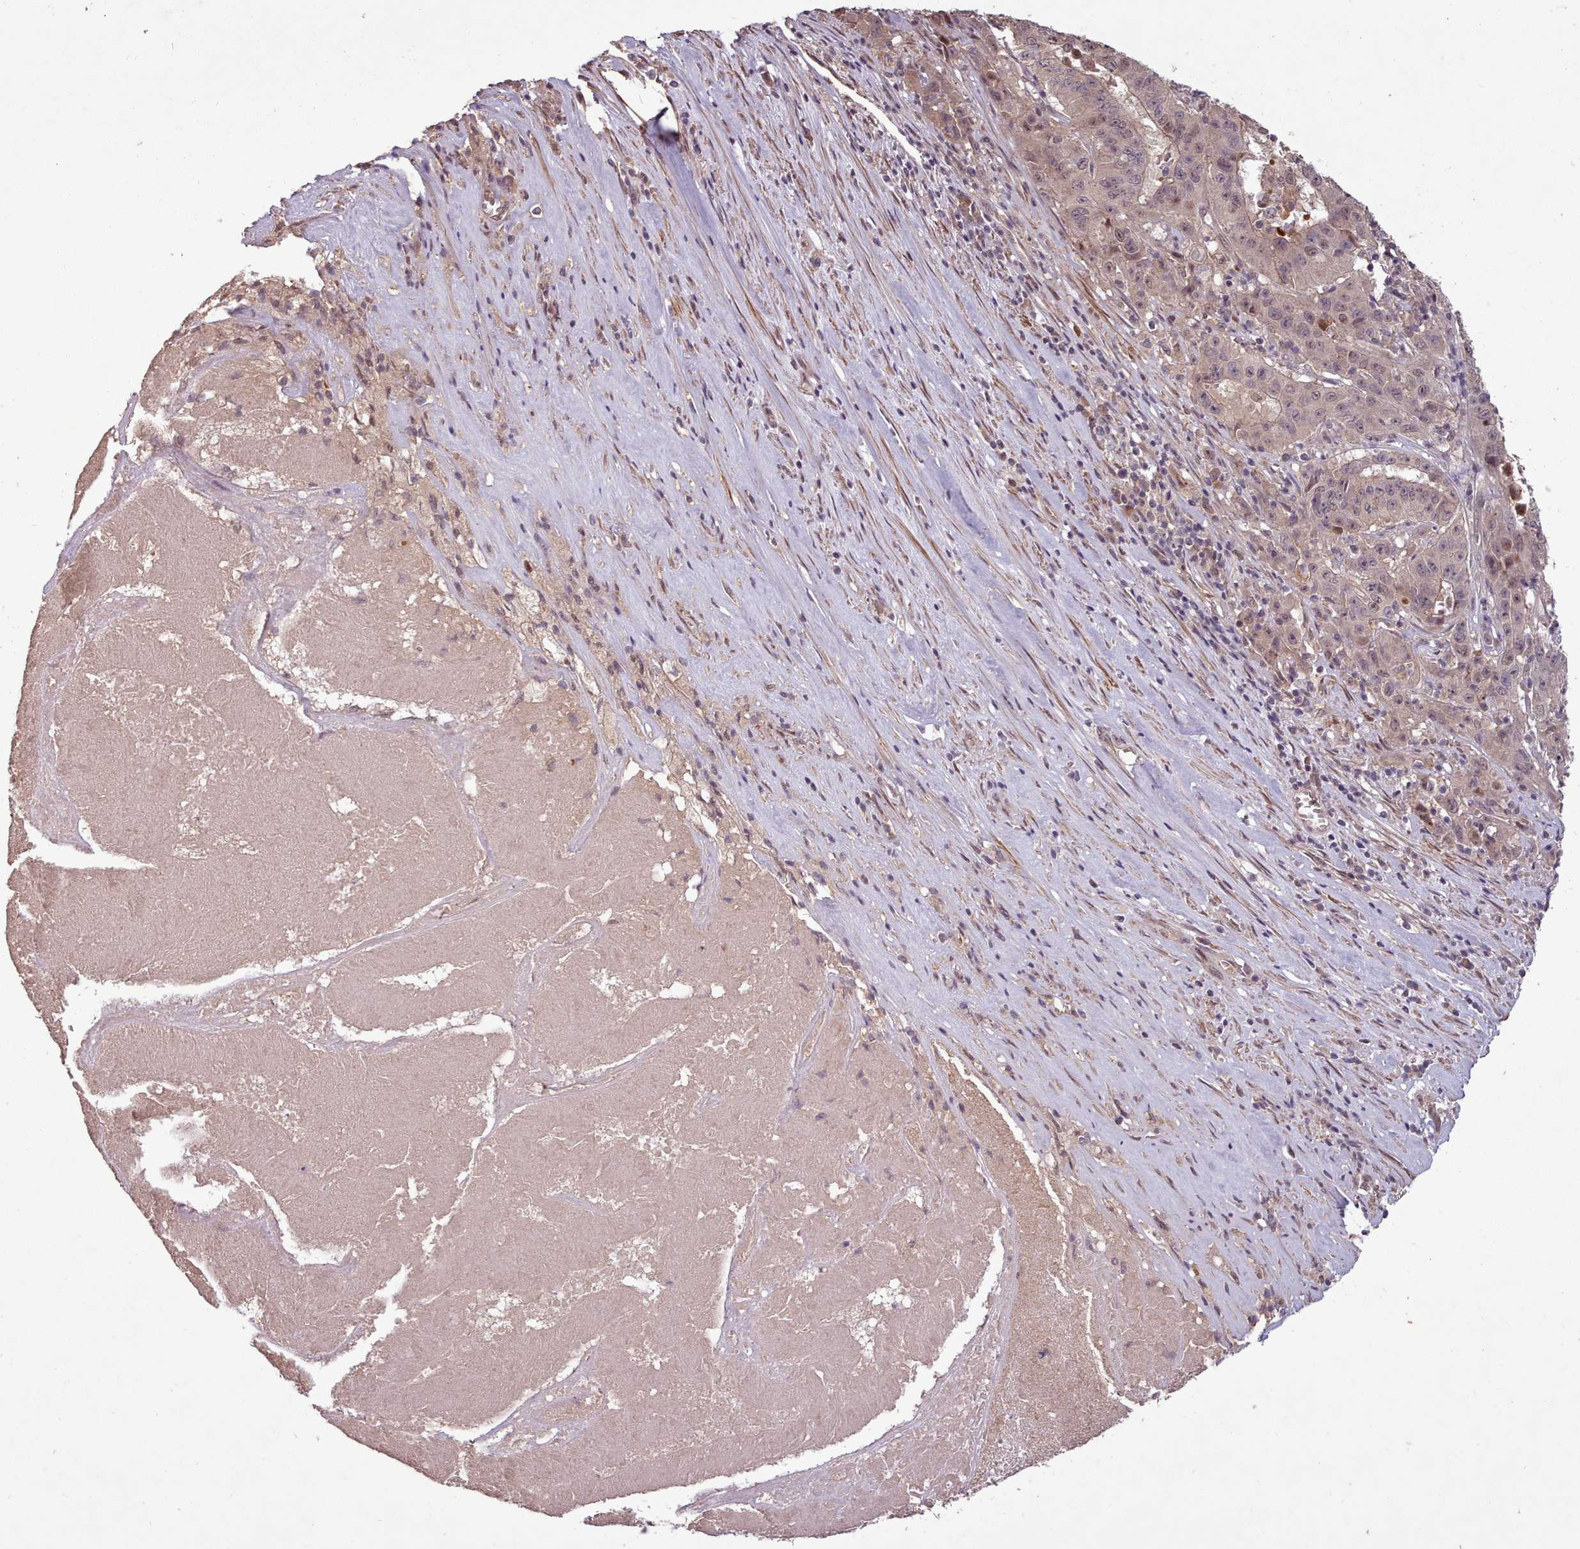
{"staining": {"intensity": "weak", "quantity": "25%-75%", "location": "nuclear"}, "tissue": "pancreatic cancer", "cell_type": "Tumor cells", "image_type": "cancer", "snomed": [{"axis": "morphology", "description": "Adenocarcinoma, NOS"}, {"axis": "topography", "description": "Pancreas"}], "caption": "Approximately 25%-75% of tumor cells in human pancreatic cancer (adenocarcinoma) exhibit weak nuclear protein expression as visualized by brown immunohistochemical staining.", "gene": "CDC6", "patient": {"sex": "male", "age": 63}}